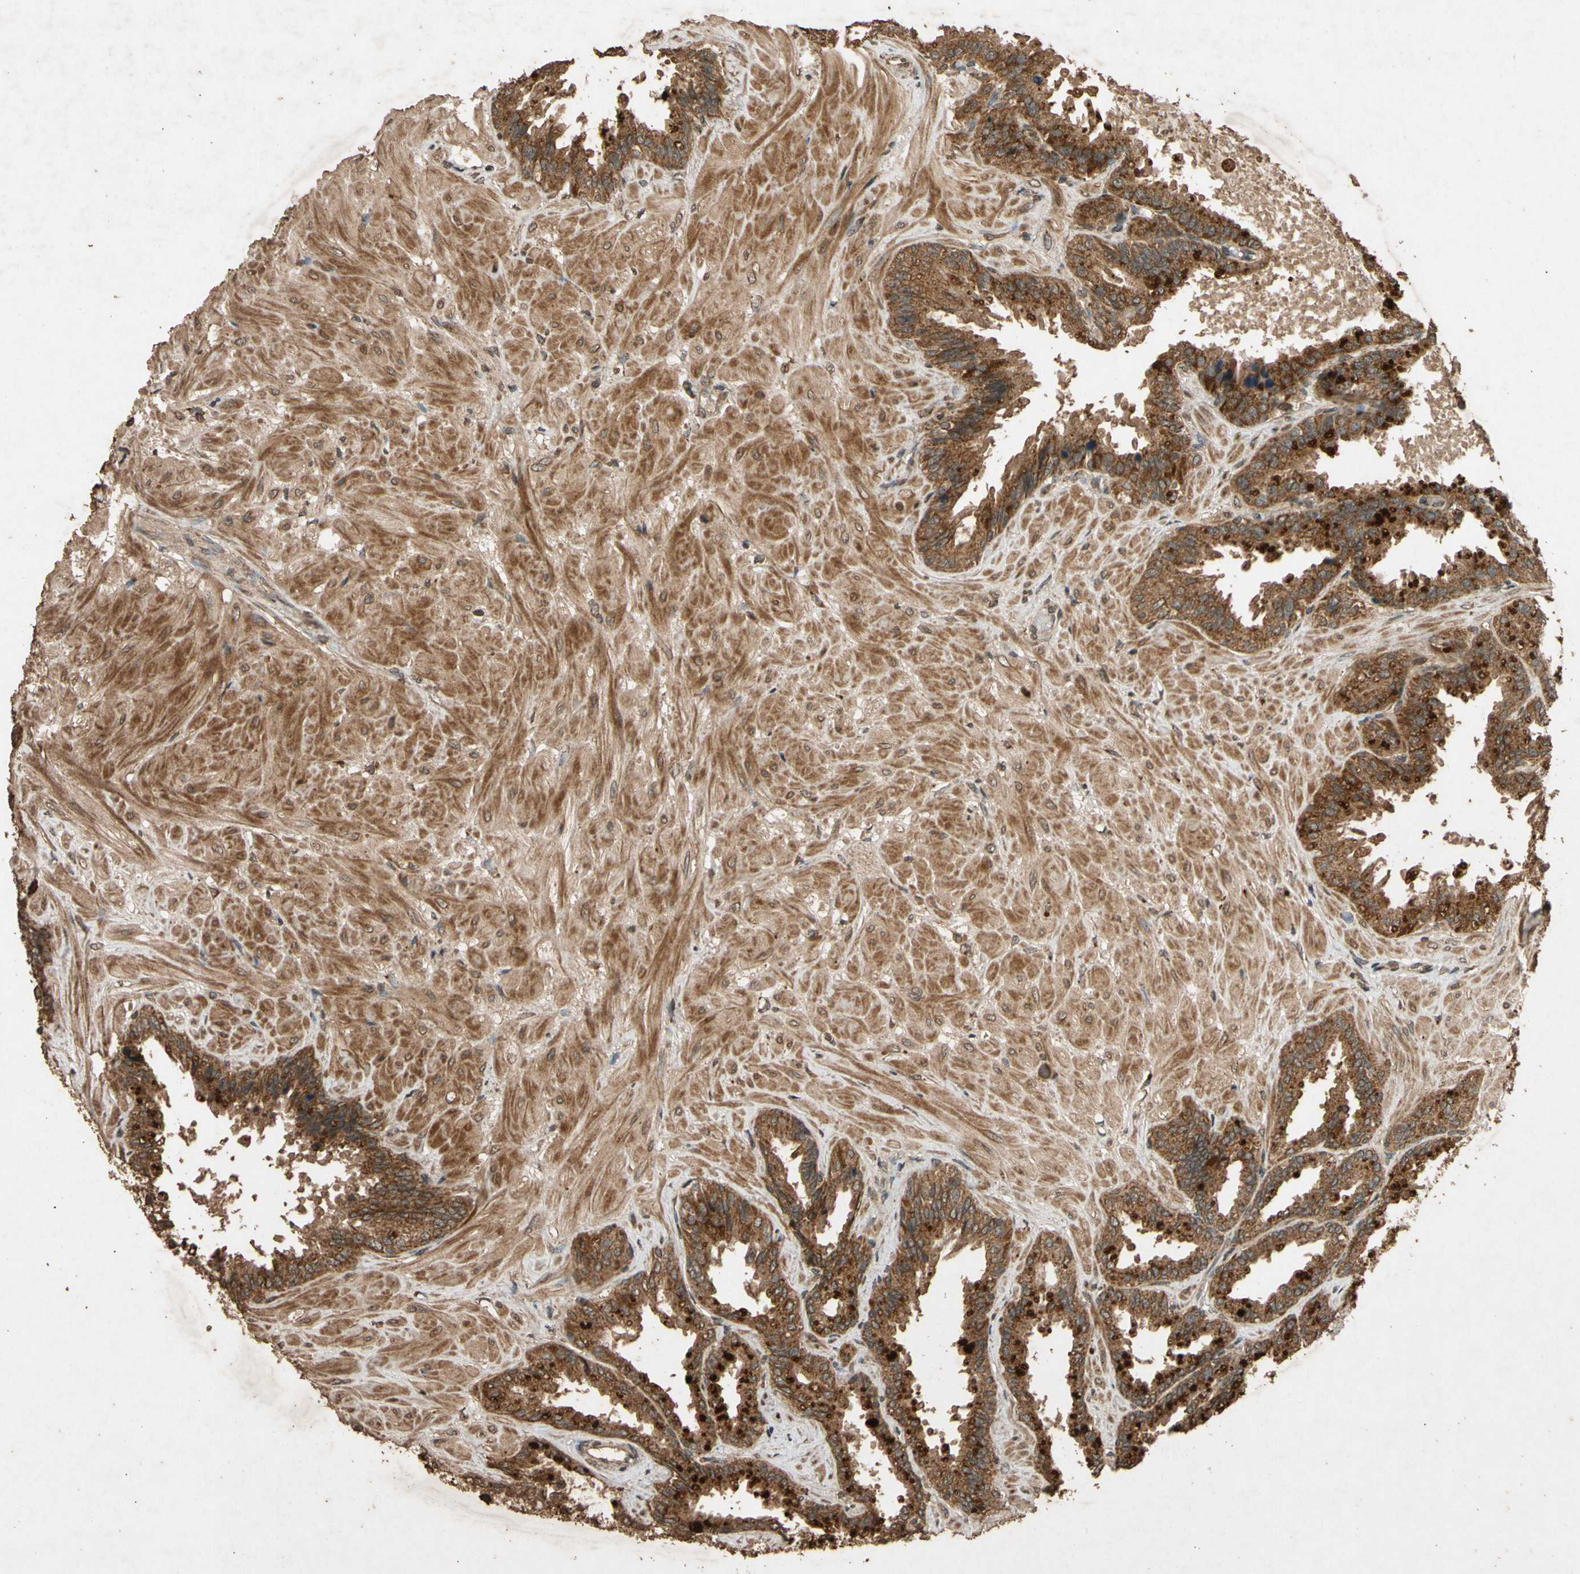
{"staining": {"intensity": "strong", "quantity": ">75%", "location": "cytoplasmic/membranous"}, "tissue": "seminal vesicle", "cell_type": "Glandular cells", "image_type": "normal", "snomed": [{"axis": "morphology", "description": "Normal tissue, NOS"}, {"axis": "topography", "description": "Seminal veicle"}], "caption": "Protein expression analysis of unremarkable seminal vesicle reveals strong cytoplasmic/membranous expression in approximately >75% of glandular cells. (DAB (3,3'-diaminobenzidine) = brown stain, brightfield microscopy at high magnification).", "gene": "TXN2", "patient": {"sex": "male", "age": 46}}